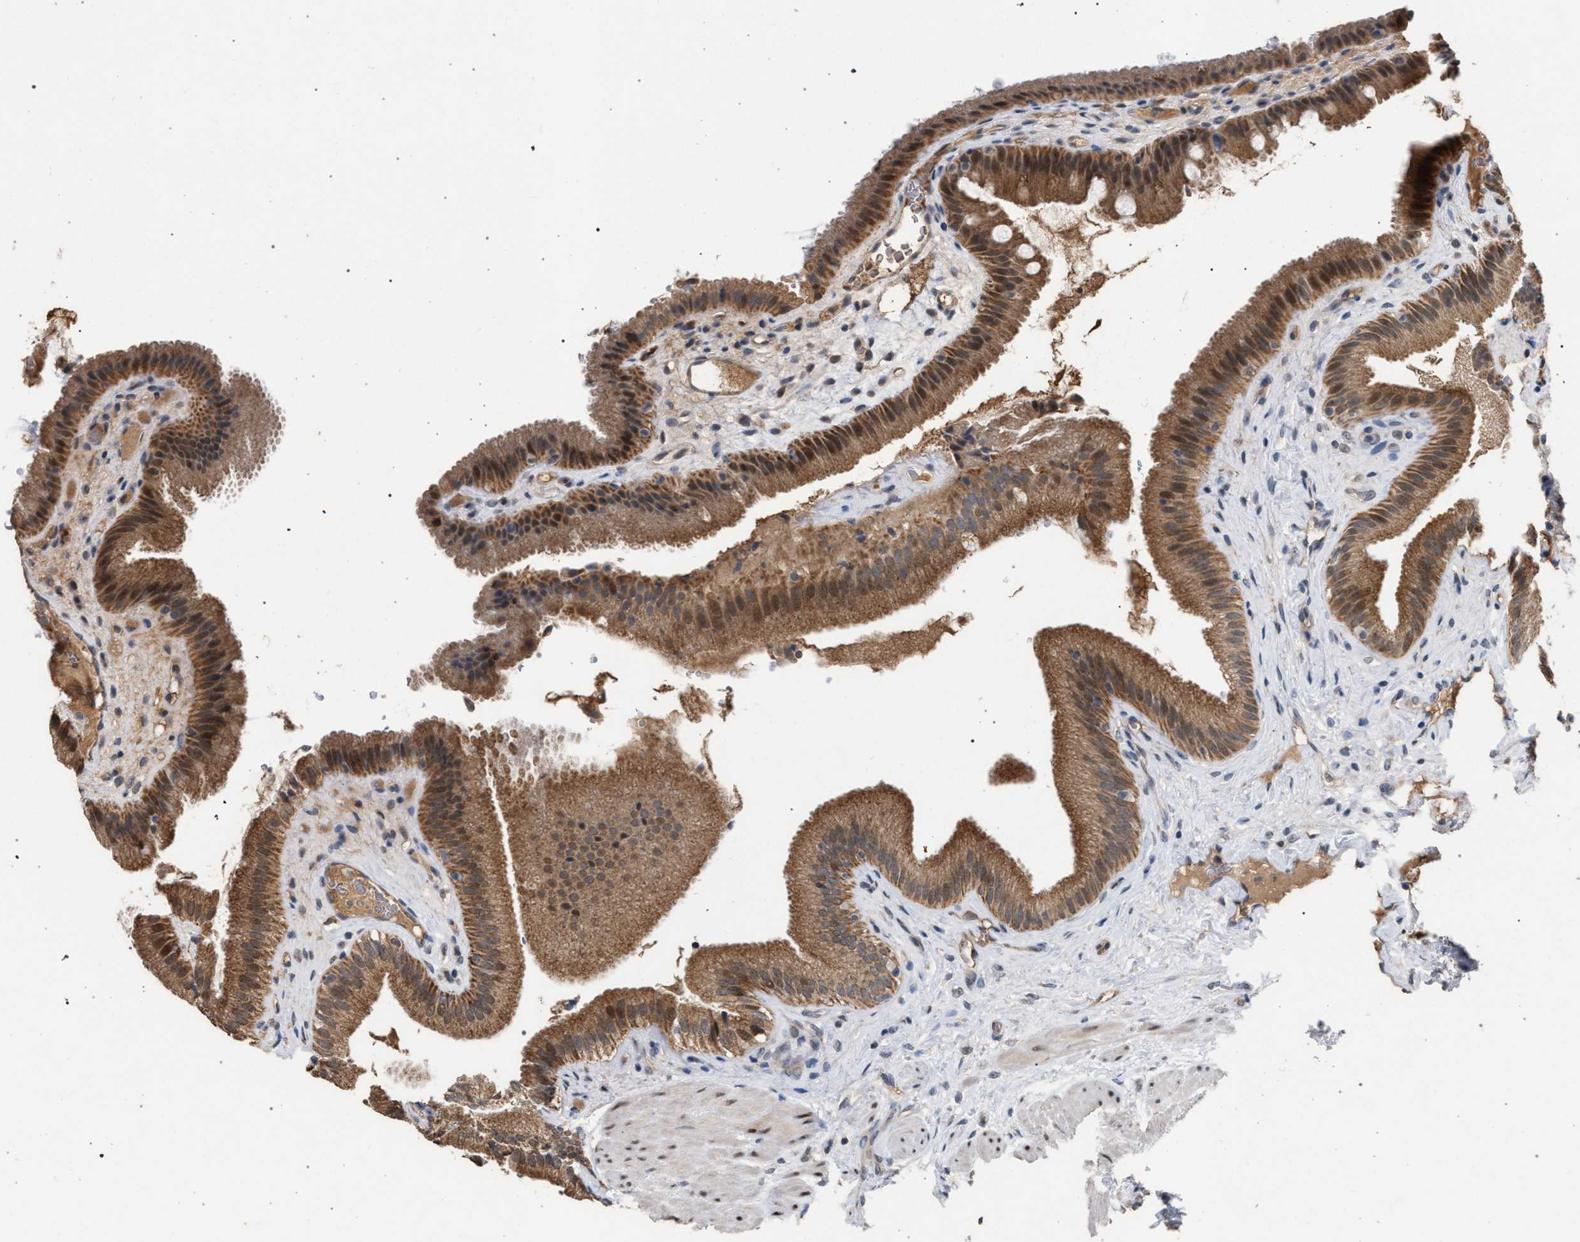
{"staining": {"intensity": "moderate", "quantity": ">75%", "location": "cytoplasmic/membranous"}, "tissue": "gallbladder", "cell_type": "Glandular cells", "image_type": "normal", "snomed": [{"axis": "morphology", "description": "Normal tissue, NOS"}, {"axis": "topography", "description": "Gallbladder"}], "caption": "Glandular cells display moderate cytoplasmic/membranous positivity in about >75% of cells in normal gallbladder. (DAB (3,3'-diaminobenzidine) IHC with brightfield microscopy, high magnification).", "gene": "TECPR1", "patient": {"sex": "male", "age": 49}}